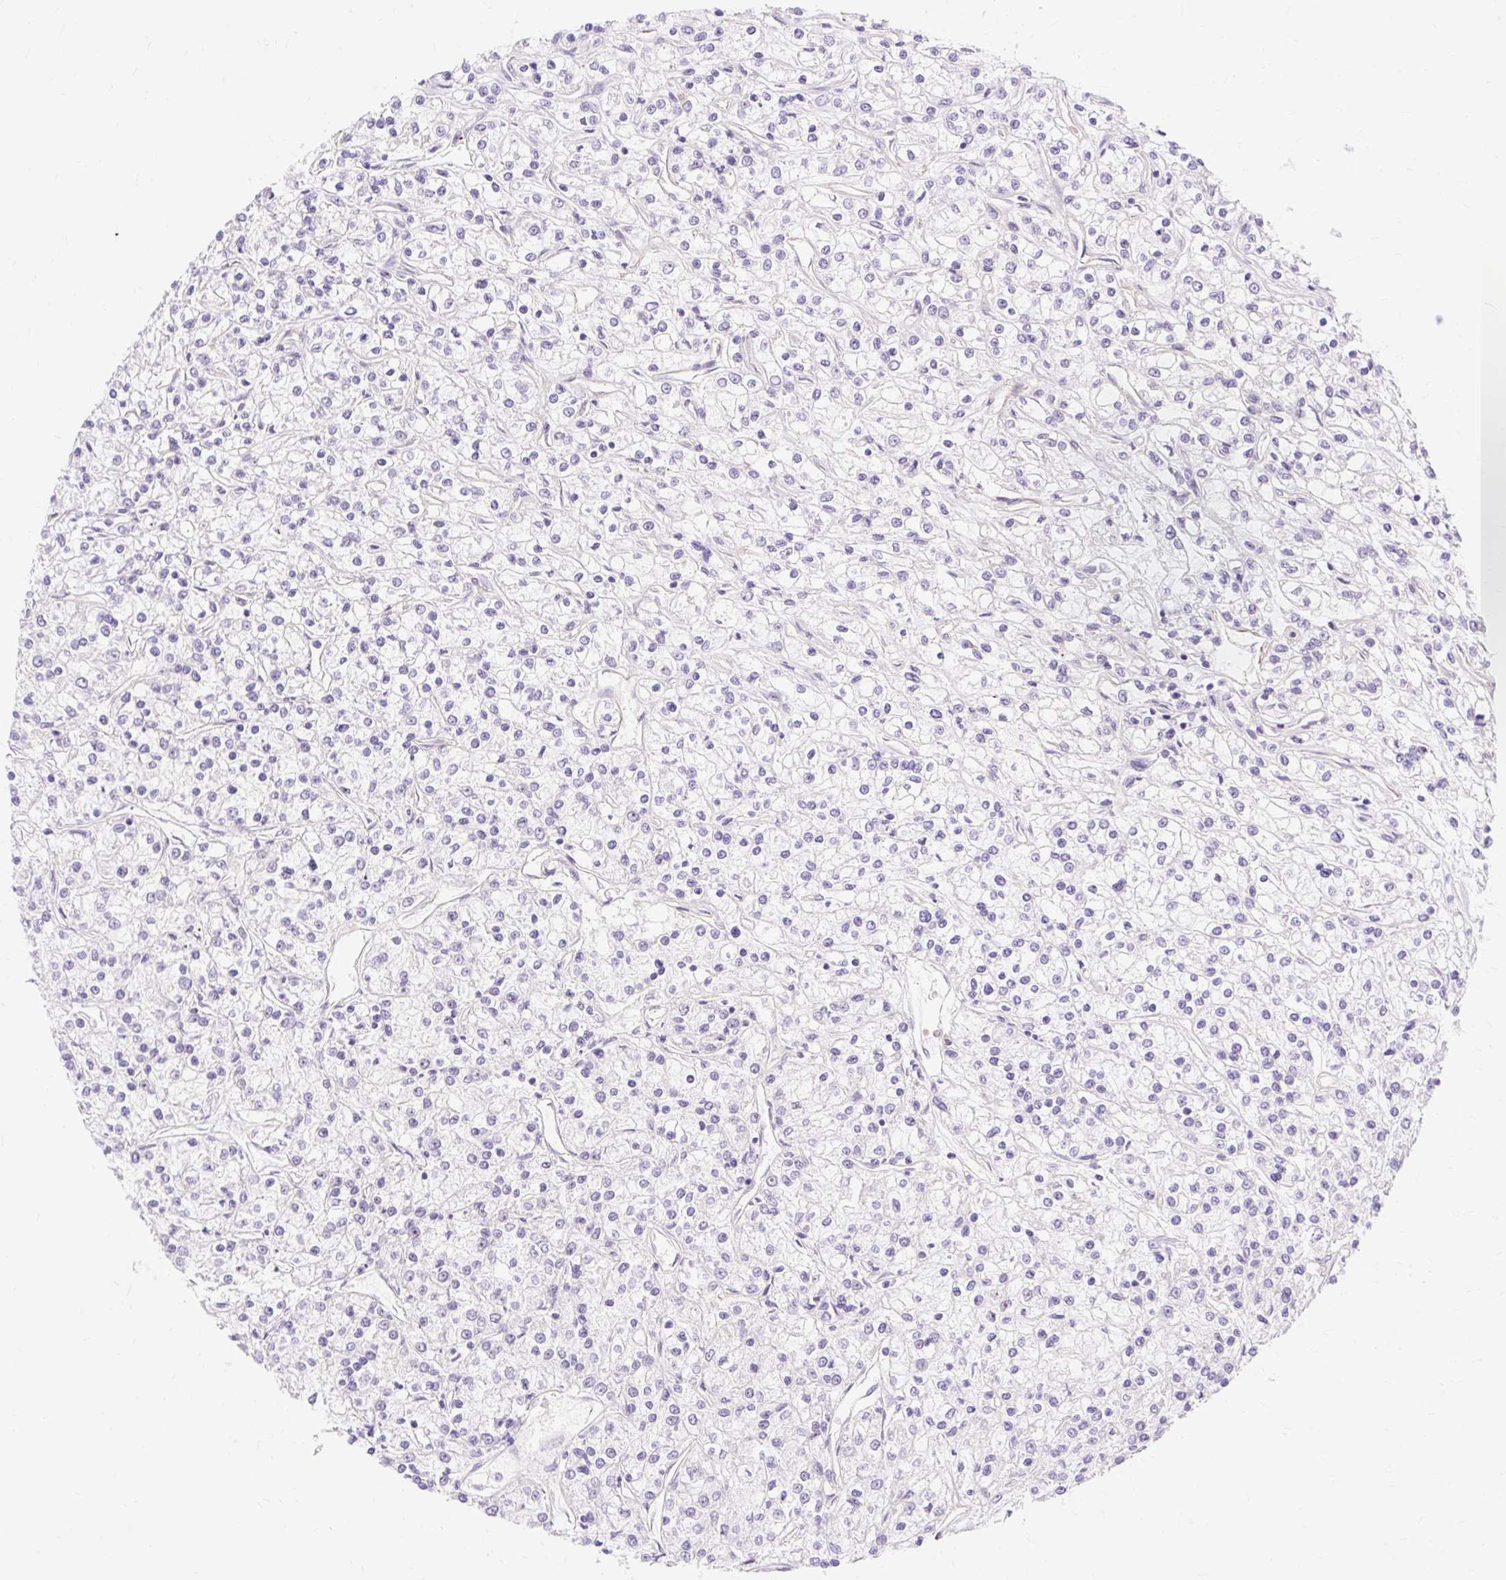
{"staining": {"intensity": "negative", "quantity": "none", "location": "none"}, "tissue": "renal cancer", "cell_type": "Tumor cells", "image_type": "cancer", "snomed": [{"axis": "morphology", "description": "Adenocarcinoma, NOS"}, {"axis": "topography", "description": "Kidney"}], "caption": "DAB immunohistochemical staining of renal cancer displays no significant positivity in tumor cells.", "gene": "OBP2A", "patient": {"sex": "female", "age": 59}}